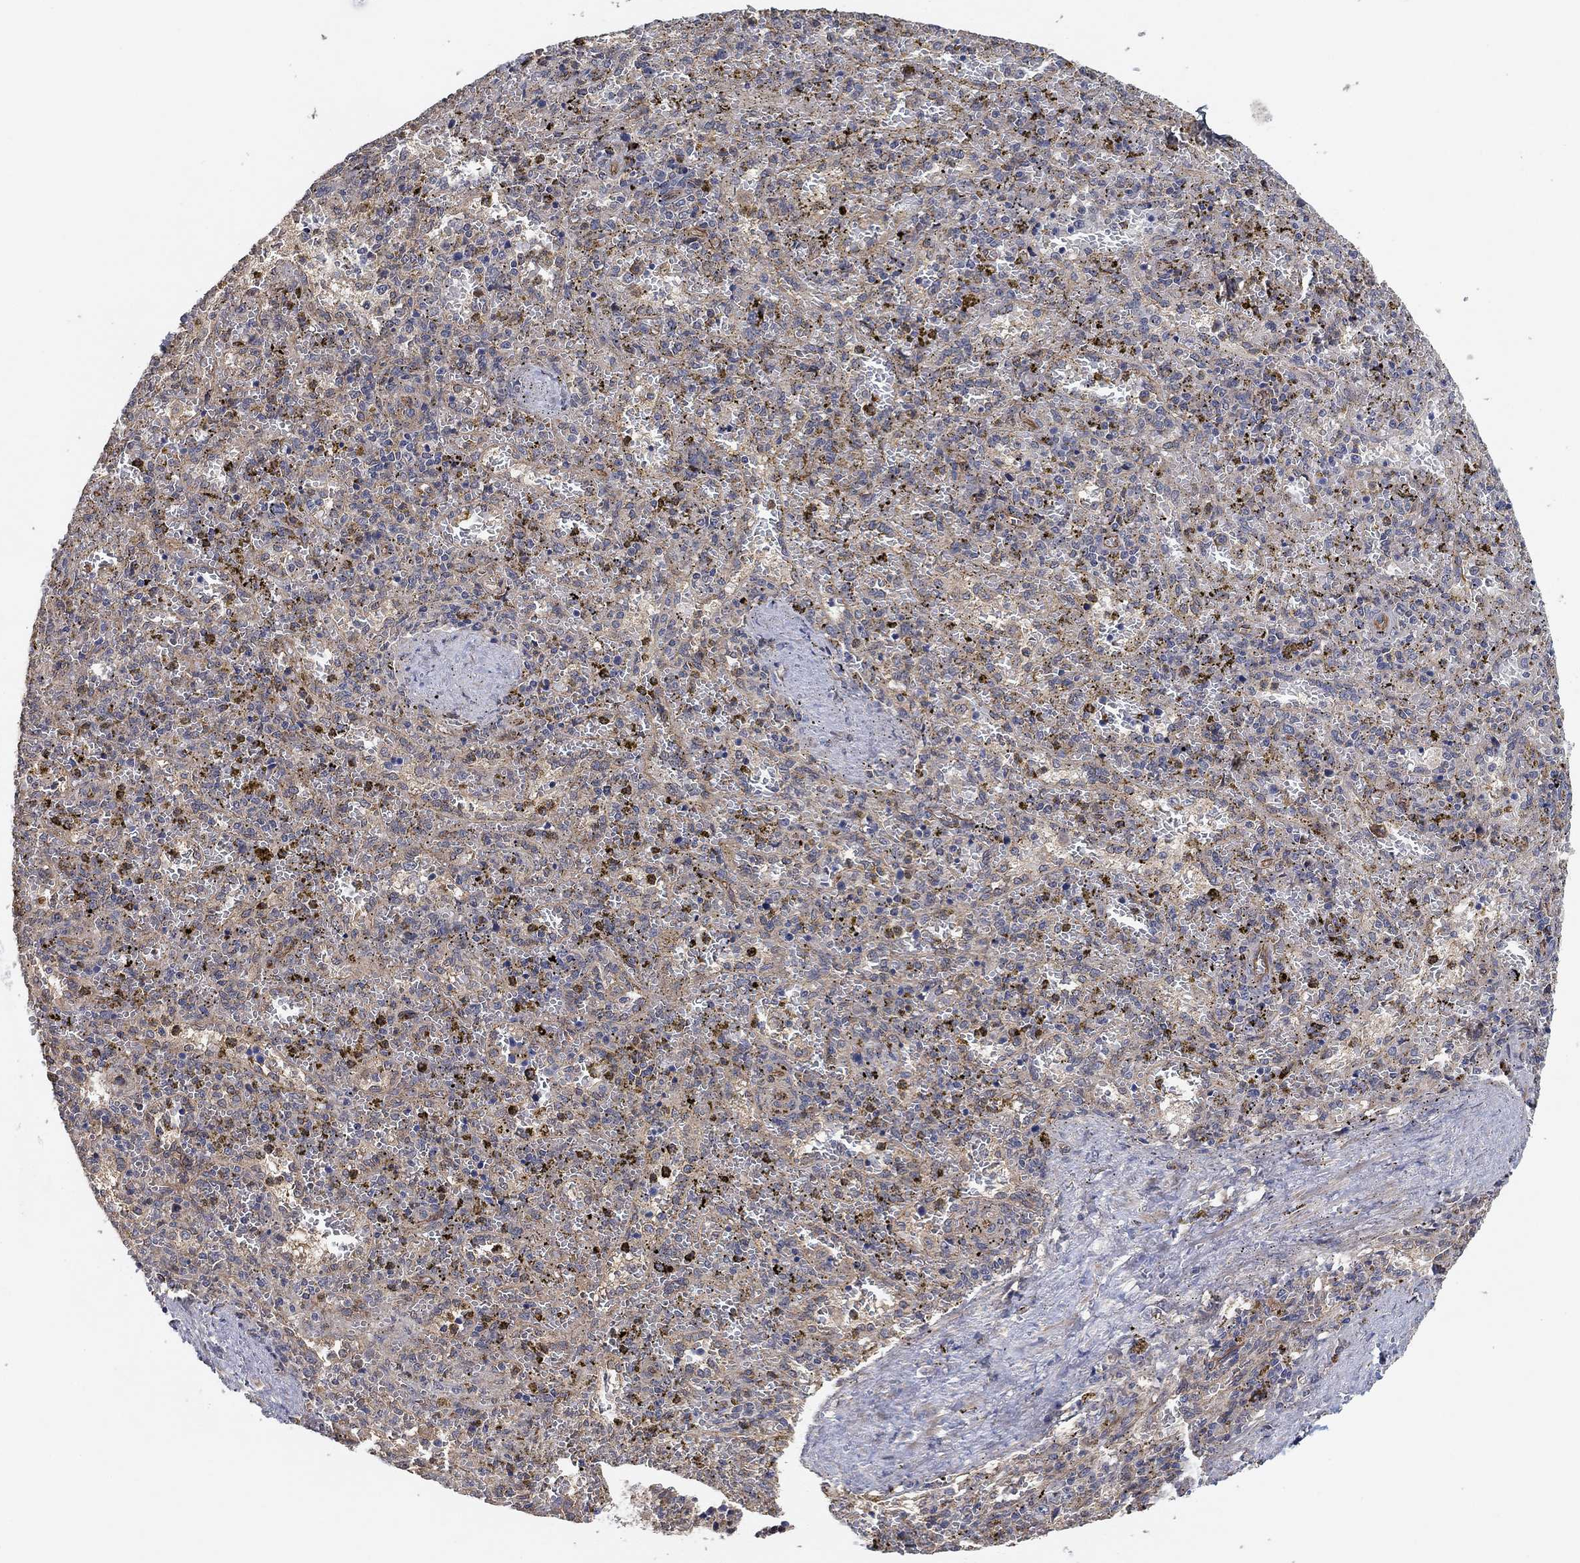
{"staining": {"intensity": "negative", "quantity": "none", "location": "none"}, "tissue": "spleen", "cell_type": "Cells in red pulp", "image_type": "normal", "snomed": [{"axis": "morphology", "description": "Normal tissue, NOS"}, {"axis": "topography", "description": "Spleen"}], "caption": "Human spleen stained for a protein using immunohistochemistry displays no staining in cells in red pulp.", "gene": "MCUR1", "patient": {"sex": "female", "age": 50}}